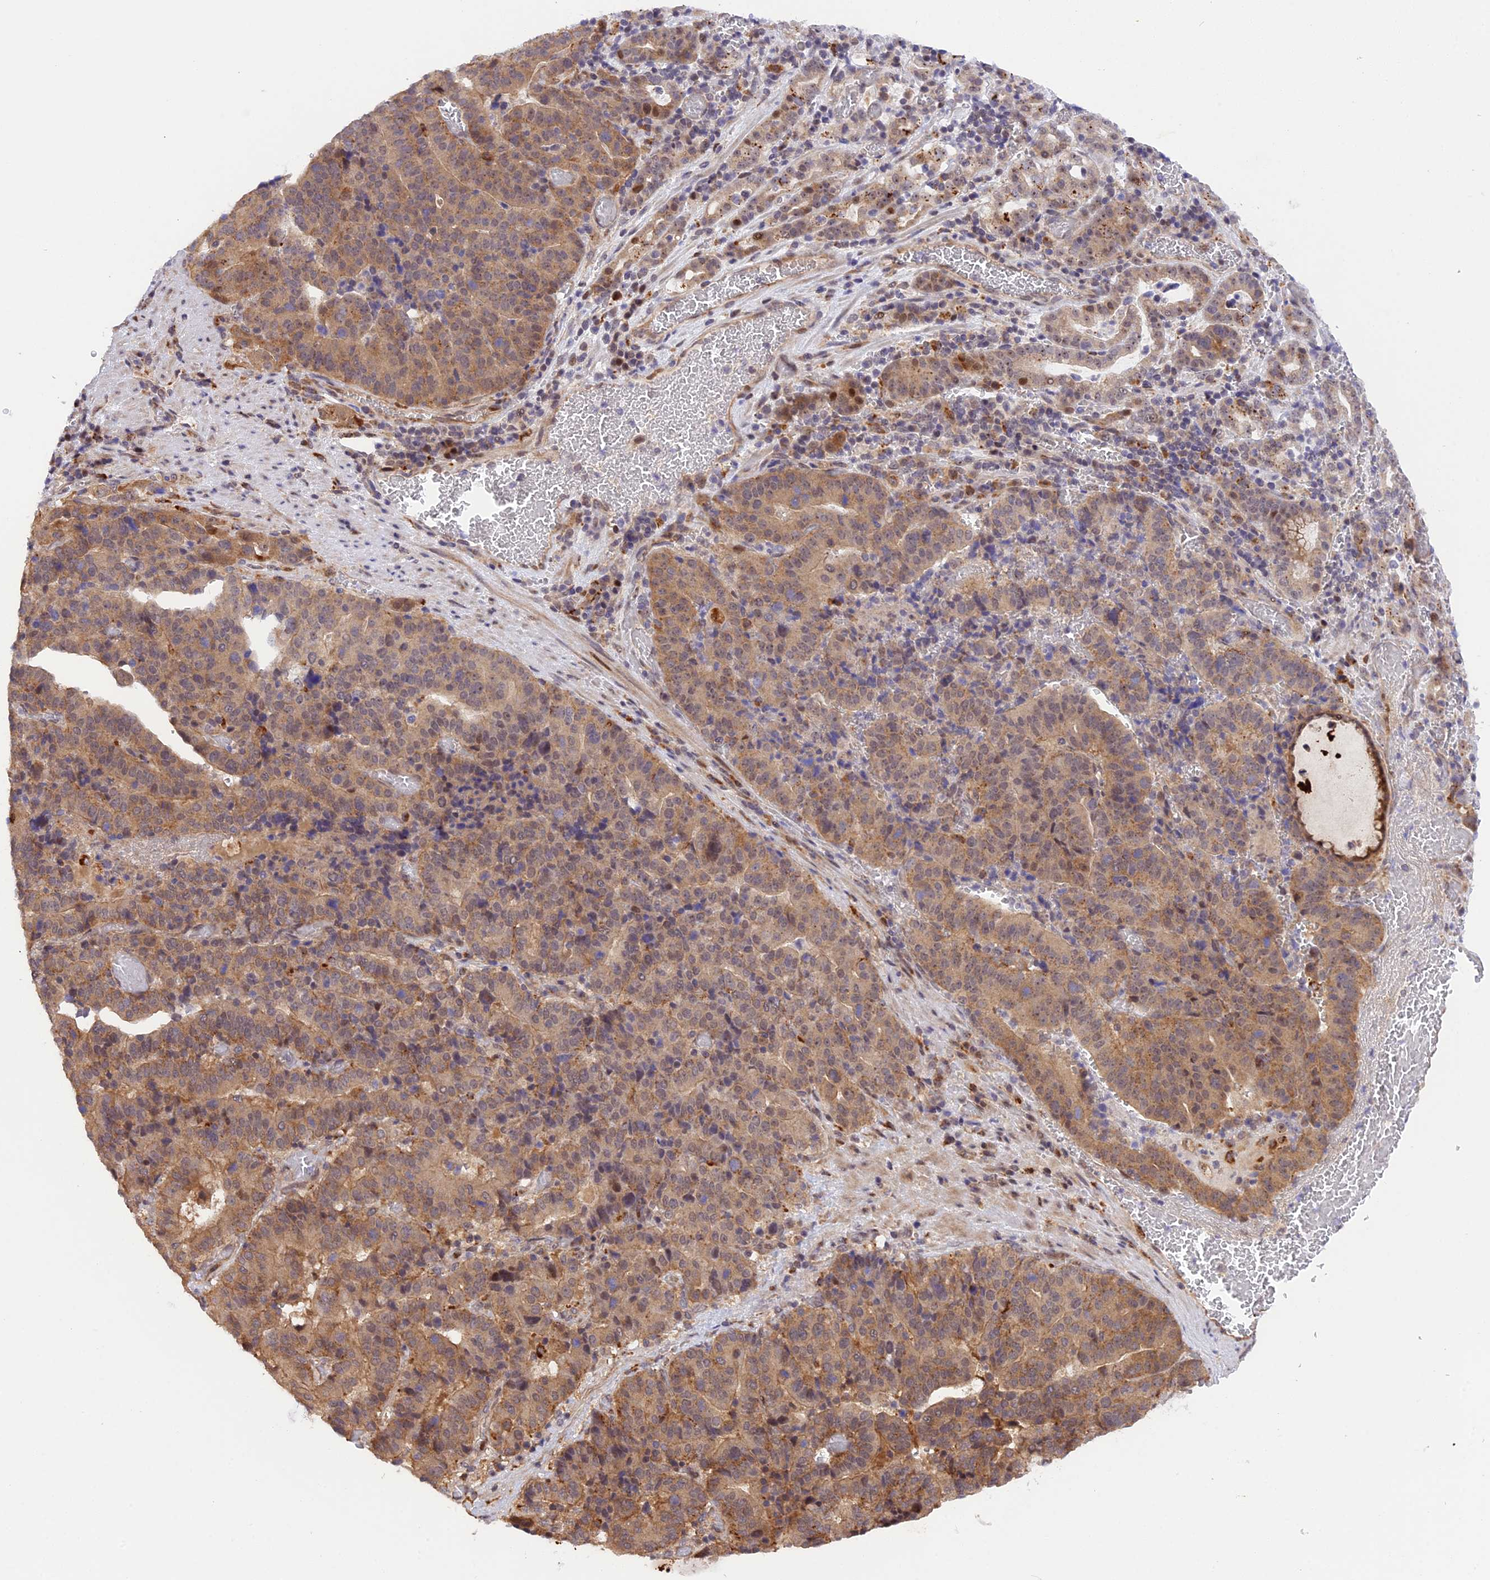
{"staining": {"intensity": "moderate", "quantity": ">75%", "location": "cytoplasmic/membranous"}, "tissue": "stomach cancer", "cell_type": "Tumor cells", "image_type": "cancer", "snomed": [{"axis": "morphology", "description": "Adenocarcinoma, NOS"}, {"axis": "topography", "description": "Stomach"}], "caption": "High-power microscopy captured an immunohistochemistry (IHC) photomicrograph of stomach adenocarcinoma, revealing moderate cytoplasmic/membranous positivity in about >75% of tumor cells.", "gene": "SAMD4A", "patient": {"sex": "male", "age": 48}}